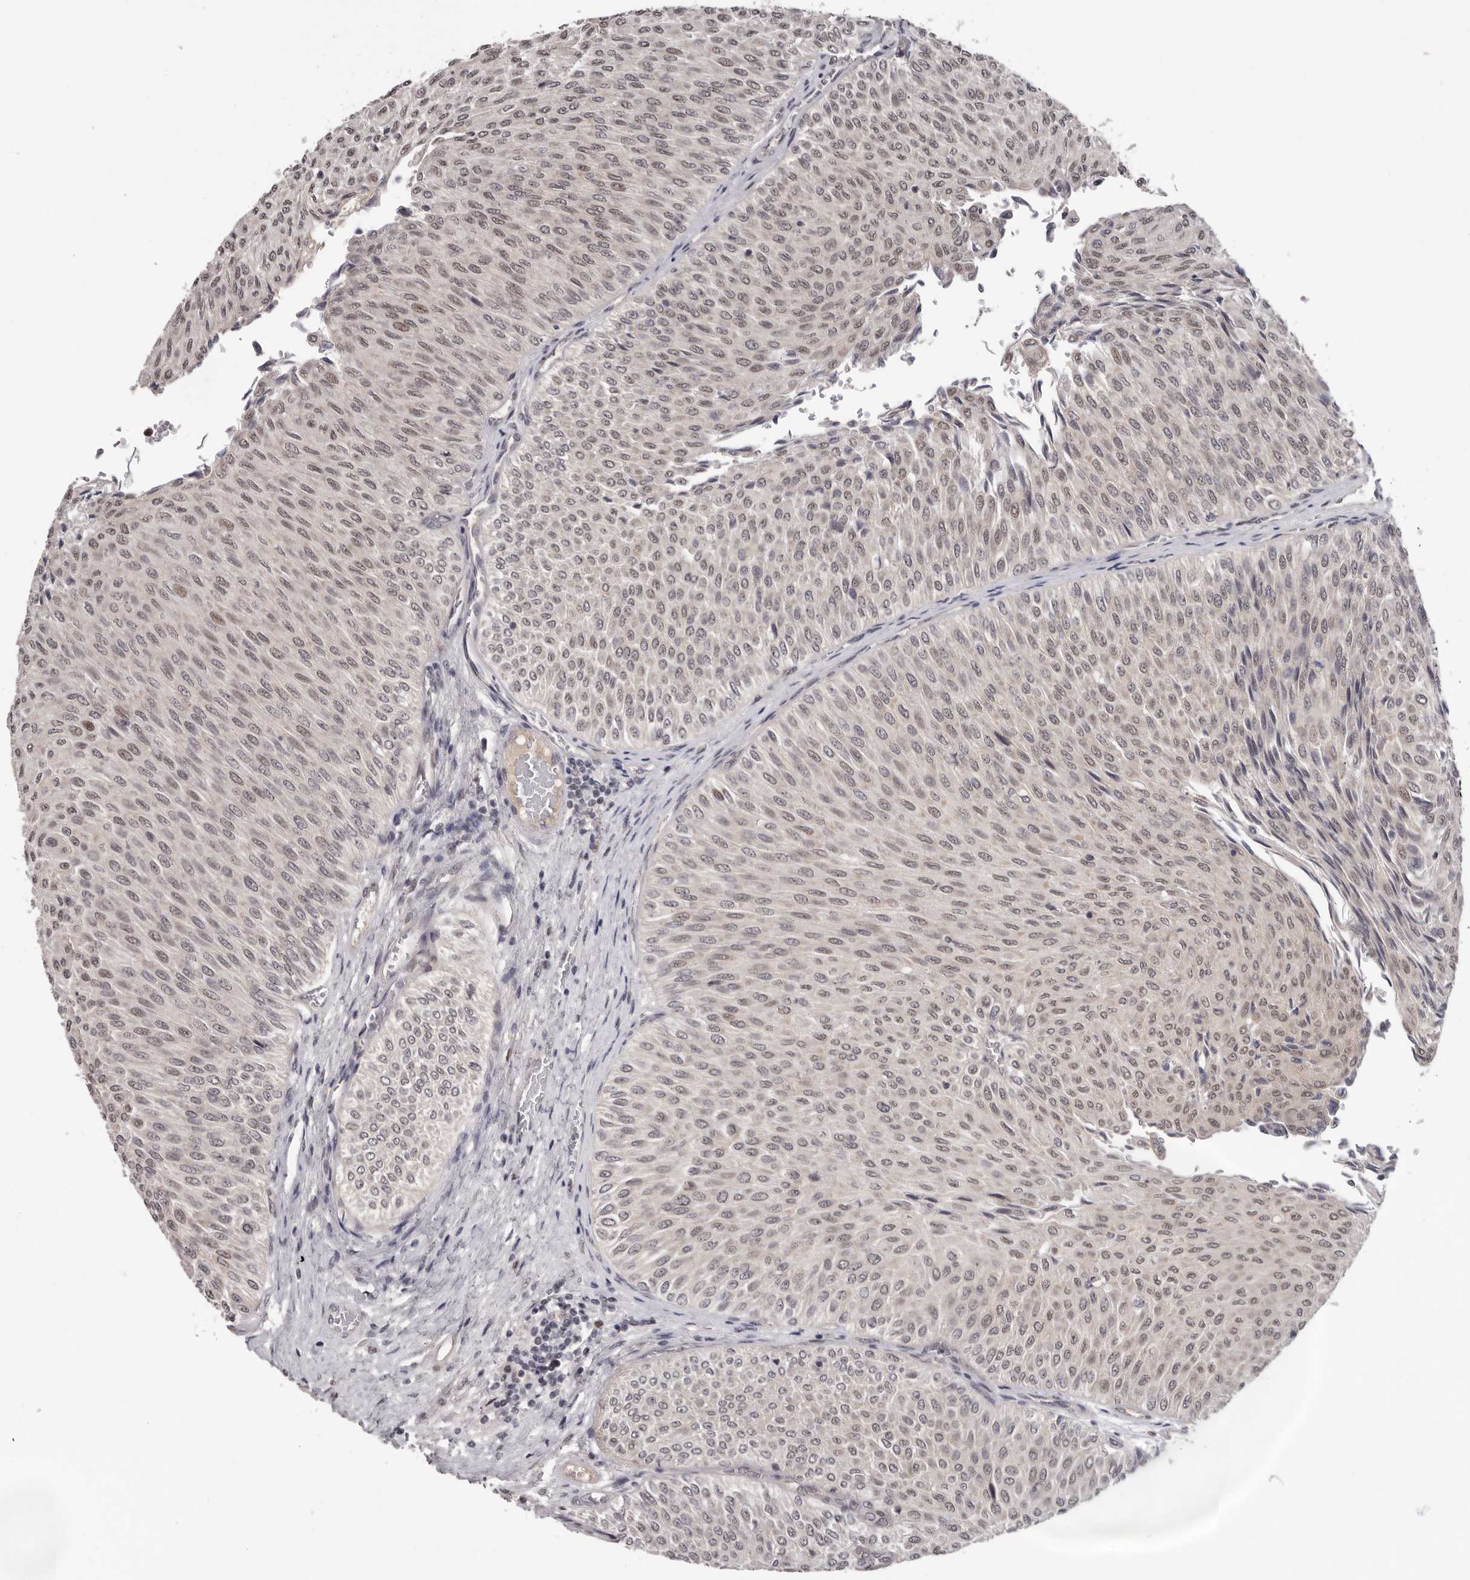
{"staining": {"intensity": "moderate", "quantity": "25%-75%", "location": "nuclear"}, "tissue": "urothelial cancer", "cell_type": "Tumor cells", "image_type": "cancer", "snomed": [{"axis": "morphology", "description": "Urothelial carcinoma, Low grade"}, {"axis": "topography", "description": "Urinary bladder"}], "caption": "Urothelial carcinoma (low-grade) was stained to show a protein in brown. There is medium levels of moderate nuclear expression in about 25%-75% of tumor cells.", "gene": "TBX5", "patient": {"sex": "male", "age": 78}}